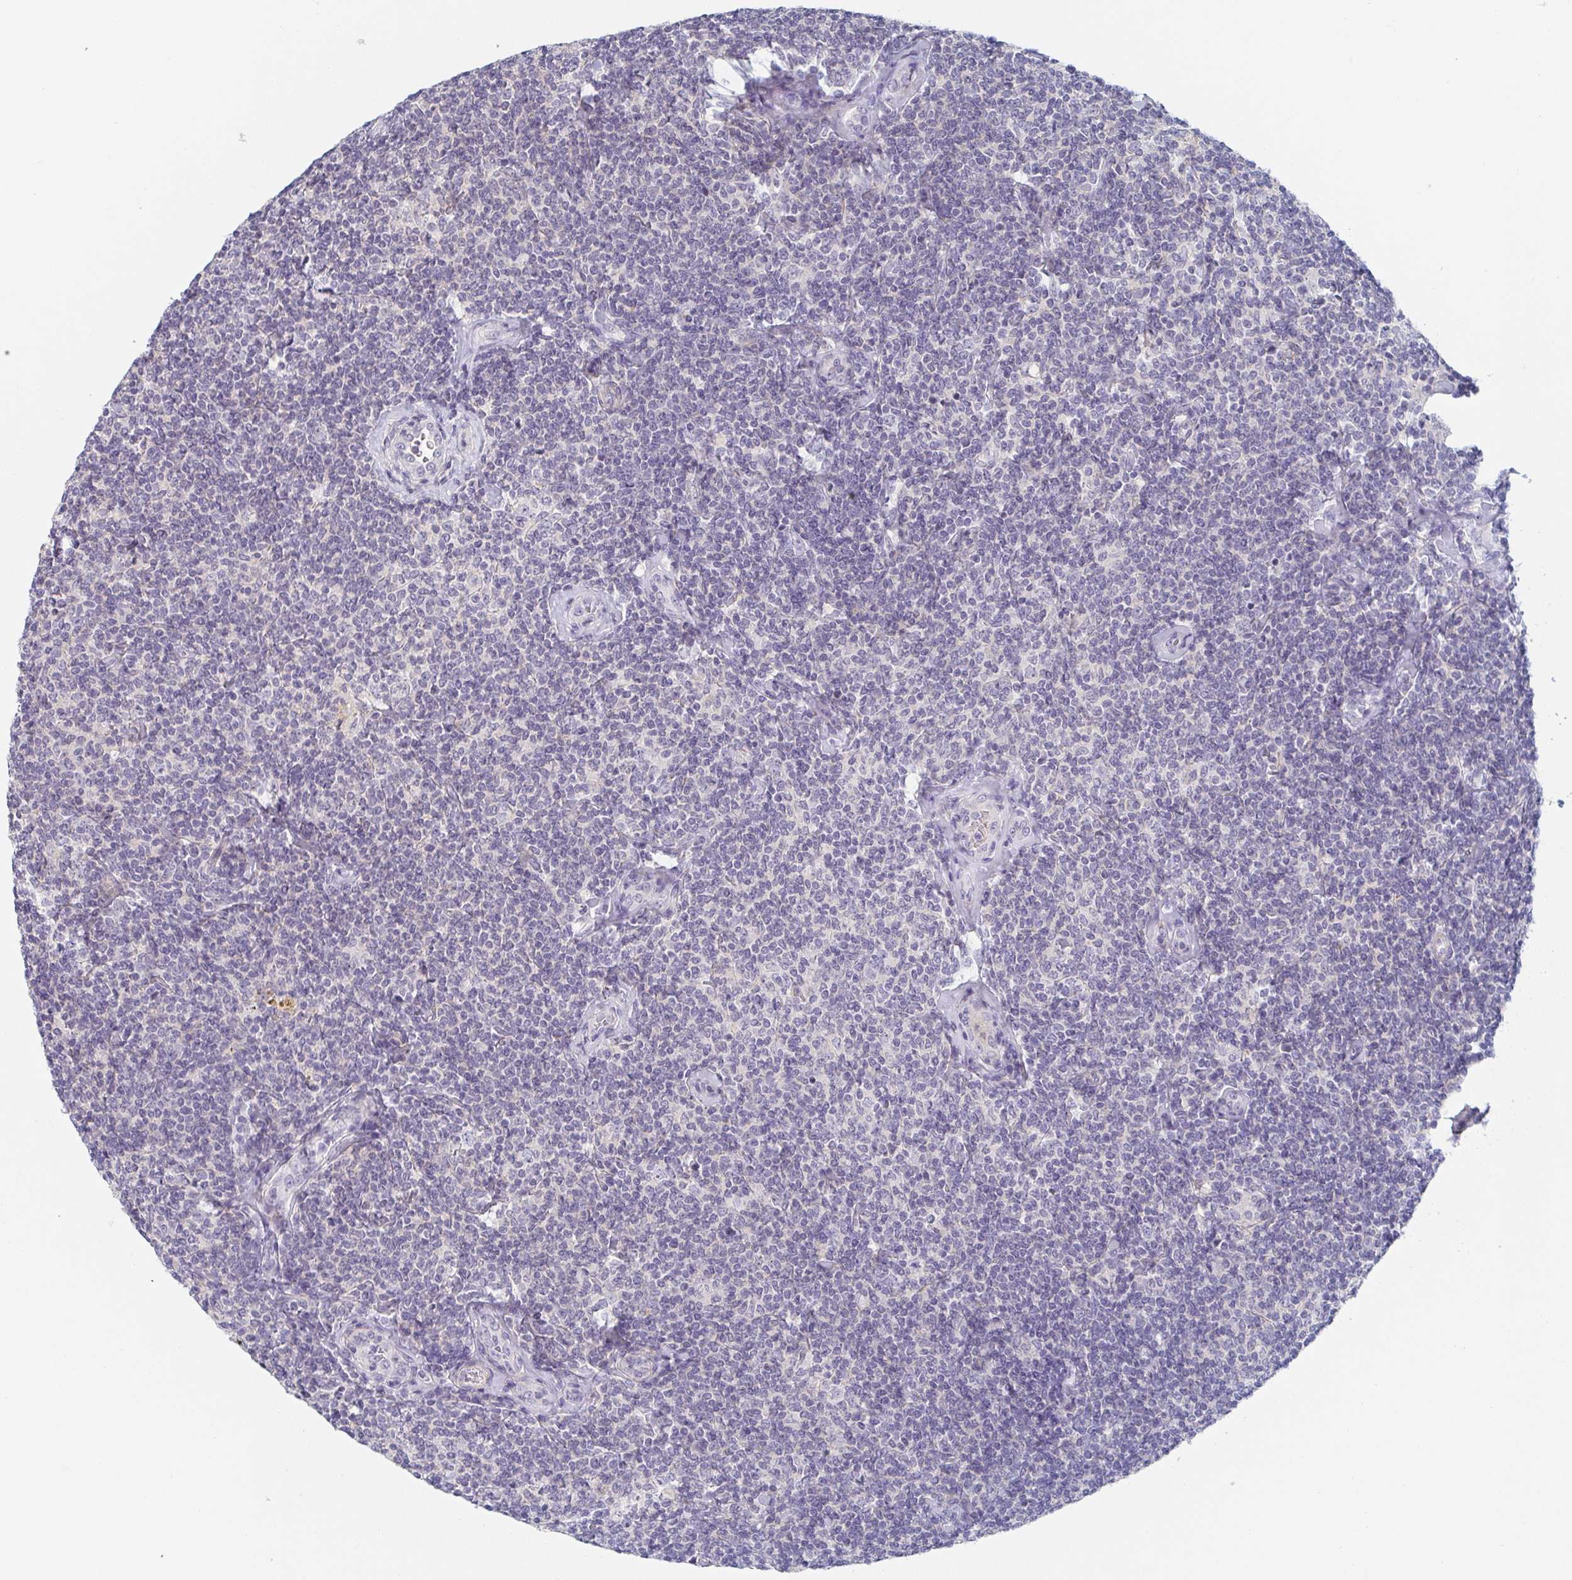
{"staining": {"intensity": "negative", "quantity": "none", "location": "none"}, "tissue": "lymphoma", "cell_type": "Tumor cells", "image_type": "cancer", "snomed": [{"axis": "morphology", "description": "Malignant lymphoma, non-Hodgkin's type, Low grade"}, {"axis": "topography", "description": "Lymph node"}], "caption": "An image of human lymphoma is negative for staining in tumor cells.", "gene": "RHOV", "patient": {"sex": "female", "age": 56}}